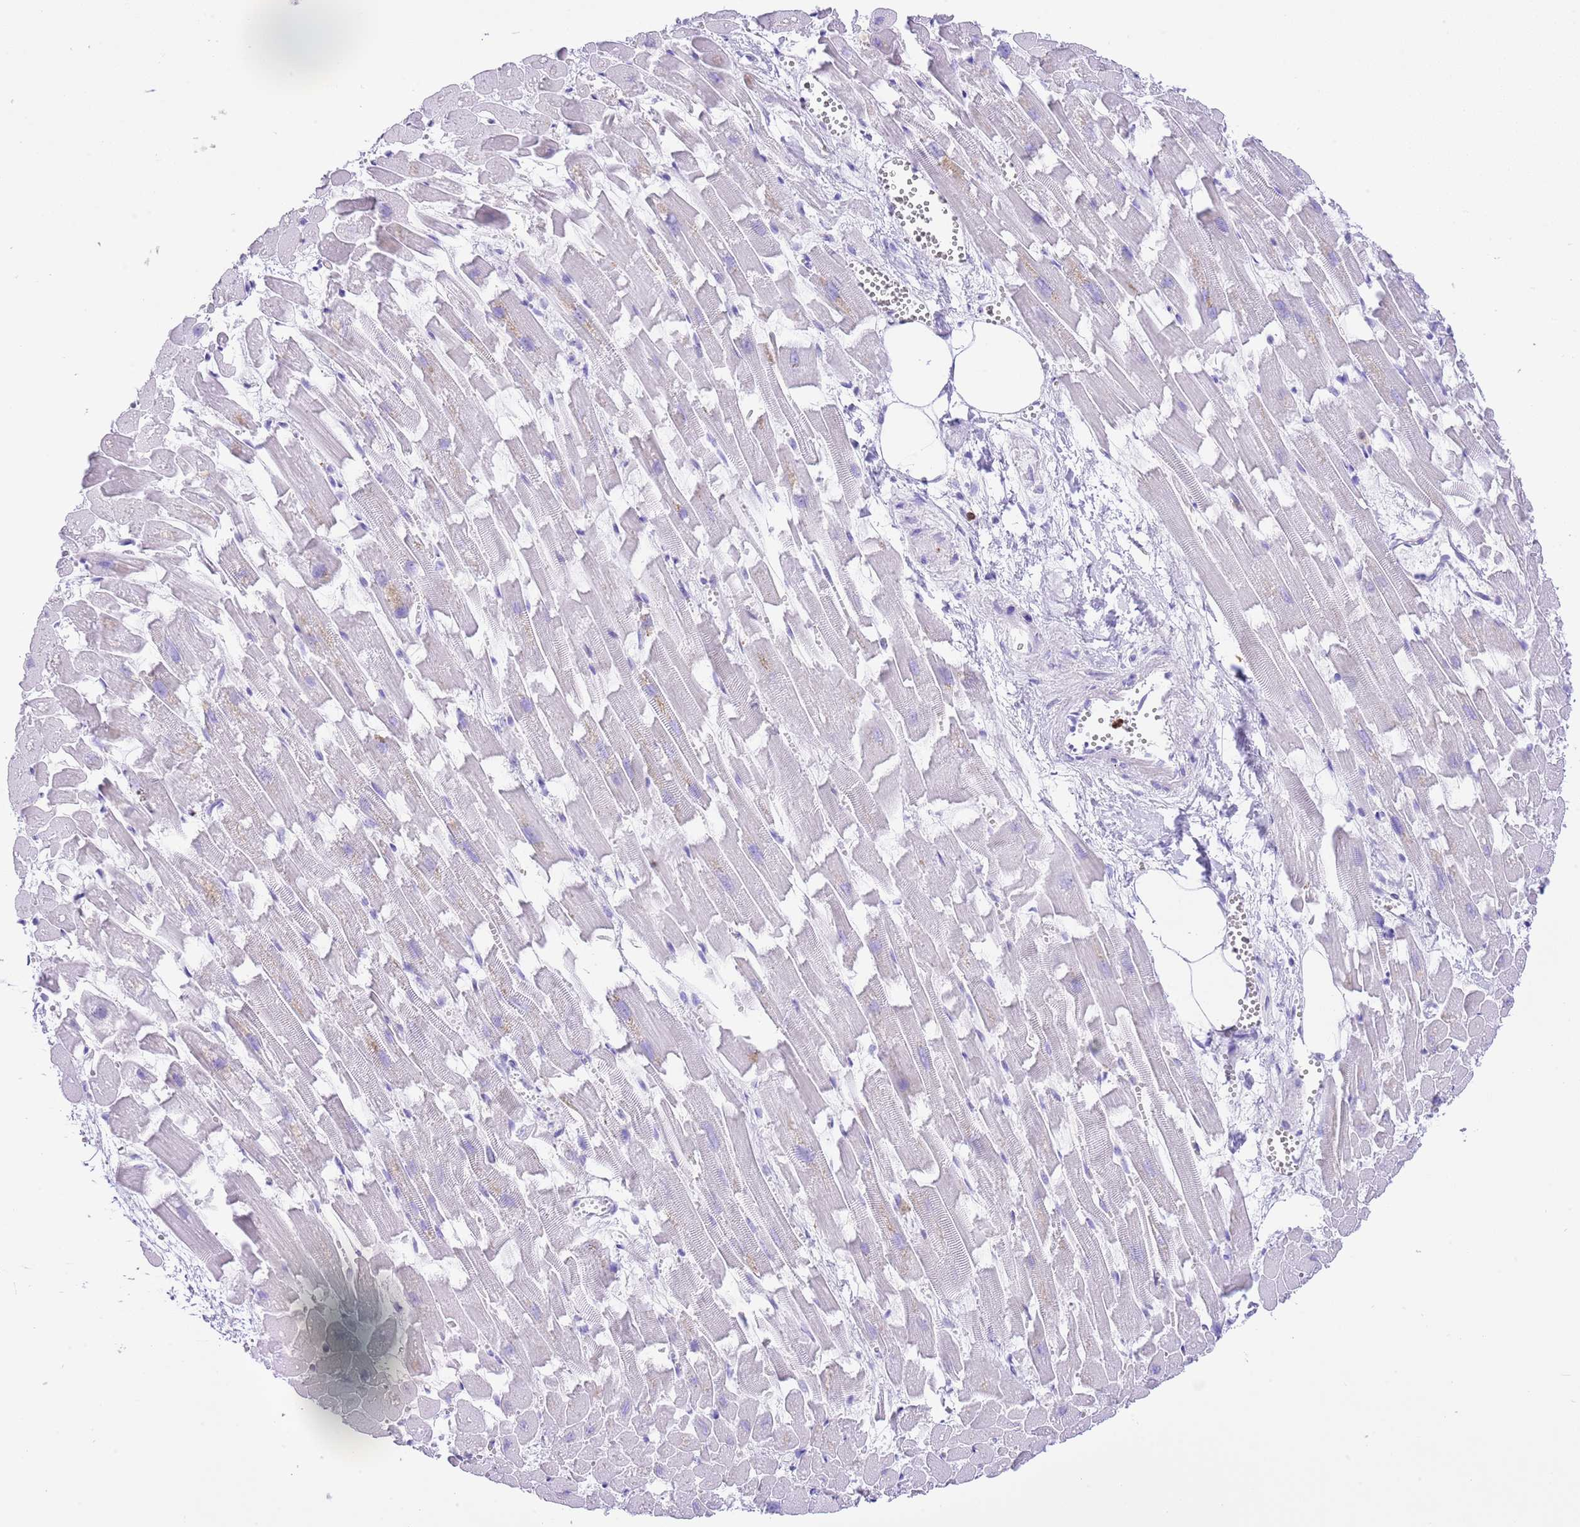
{"staining": {"intensity": "negative", "quantity": "none", "location": "none"}, "tissue": "heart muscle", "cell_type": "Cardiomyocytes", "image_type": "normal", "snomed": [{"axis": "morphology", "description": "Normal tissue, NOS"}, {"axis": "topography", "description": "Heart"}], "caption": "IHC histopathology image of benign heart muscle: heart muscle stained with DAB (3,3'-diaminobenzidine) exhibits no significant protein staining in cardiomyocytes.", "gene": "EFHD2", "patient": {"sex": "female", "age": 64}}